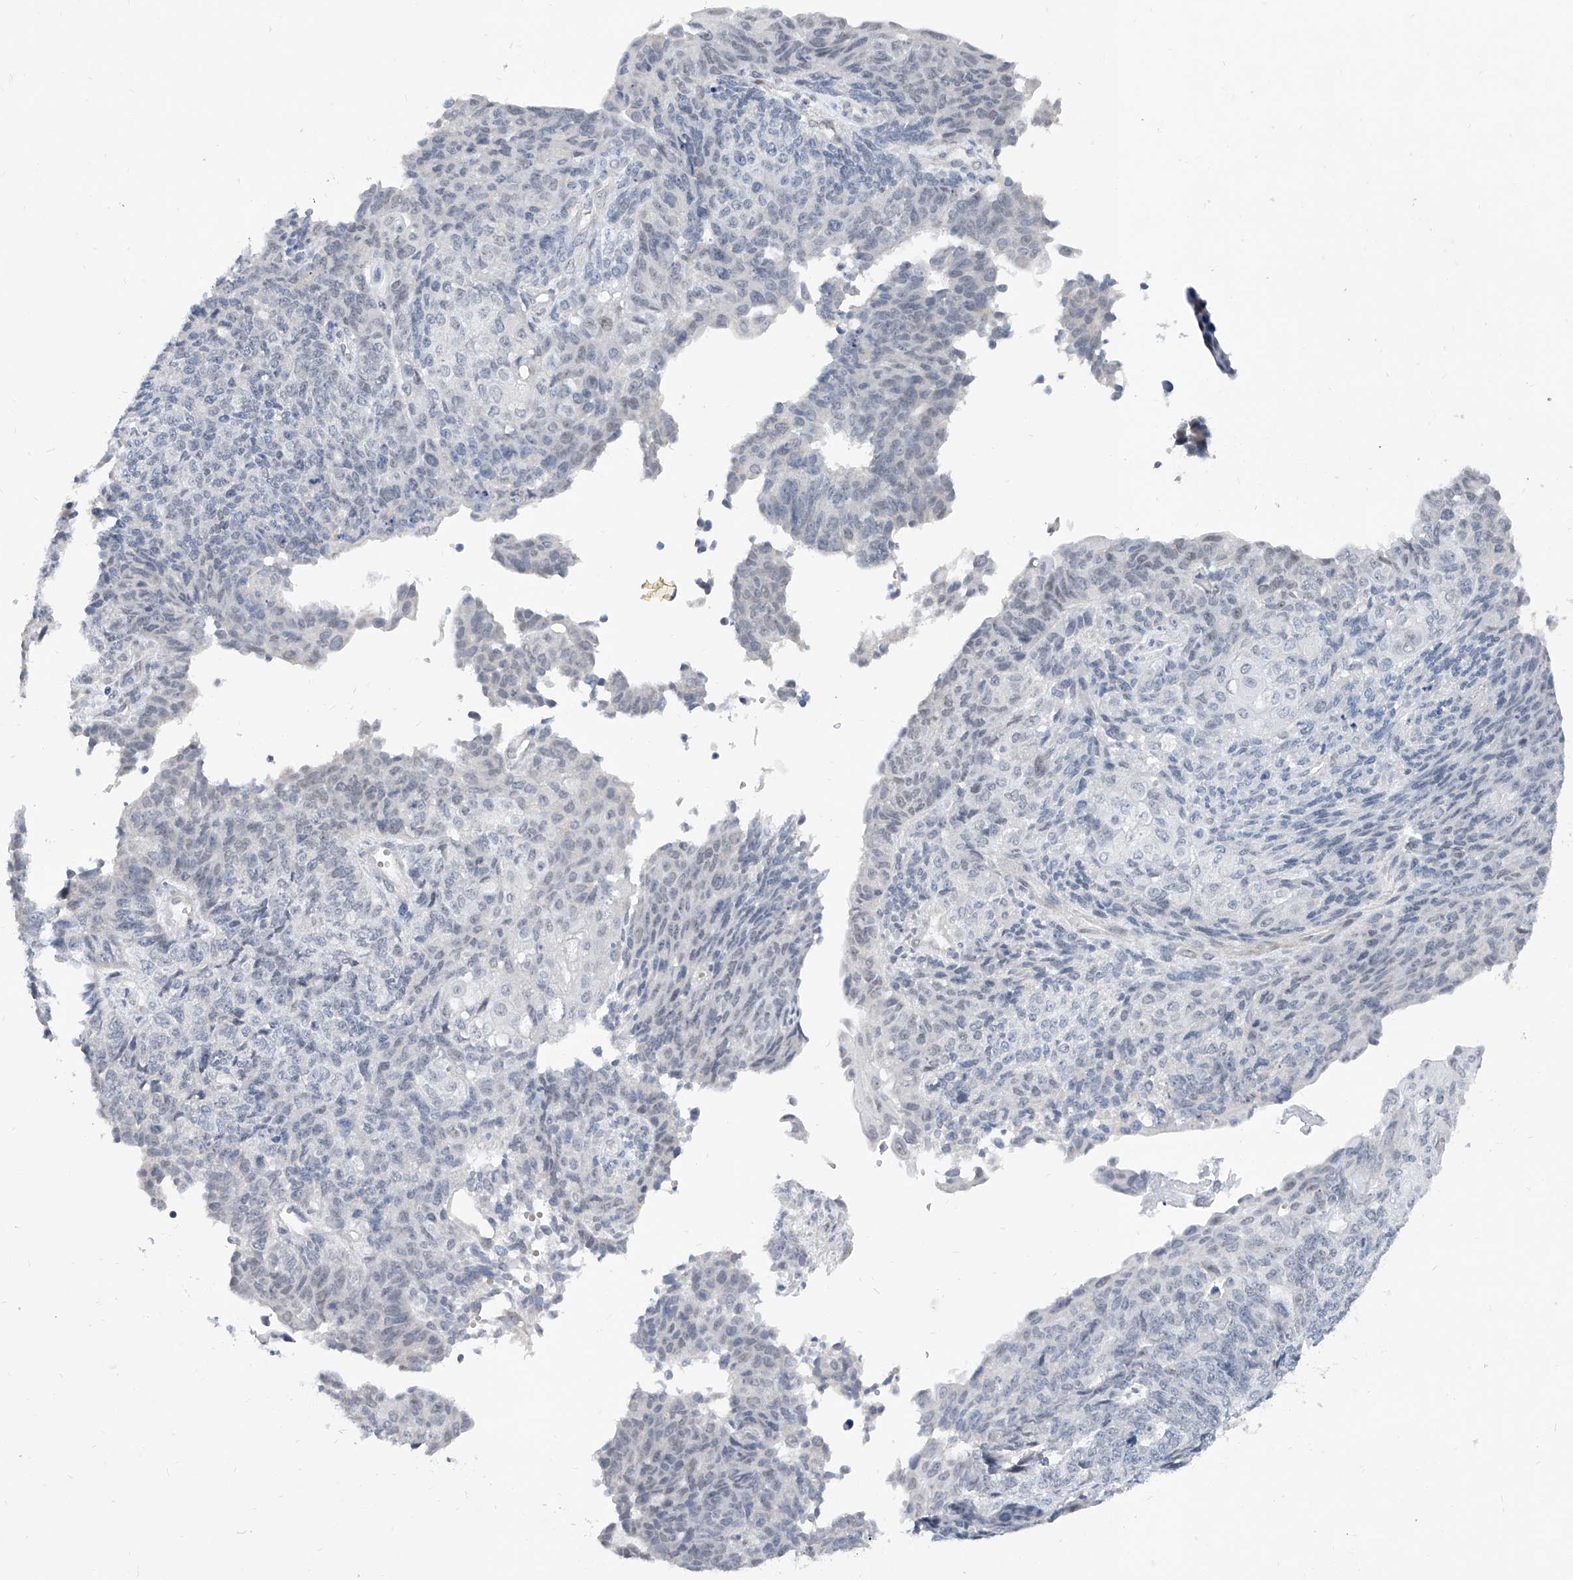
{"staining": {"intensity": "negative", "quantity": "none", "location": "none"}, "tissue": "endometrial cancer", "cell_type": "Tumor cells", "image_type": "cancer", "snomed": [{"axis": "morphology", "description": "Adenocarcinoma, NOS"}, {"axis": "topography", "description": "Endometrium"}], "caption": "This is an IHC micrograph of human adenocarcinoma (endometrial). There is no positivity in tumor cells.", "gene": "BPTF", "patient": {"sex": "female", "age": 32}}